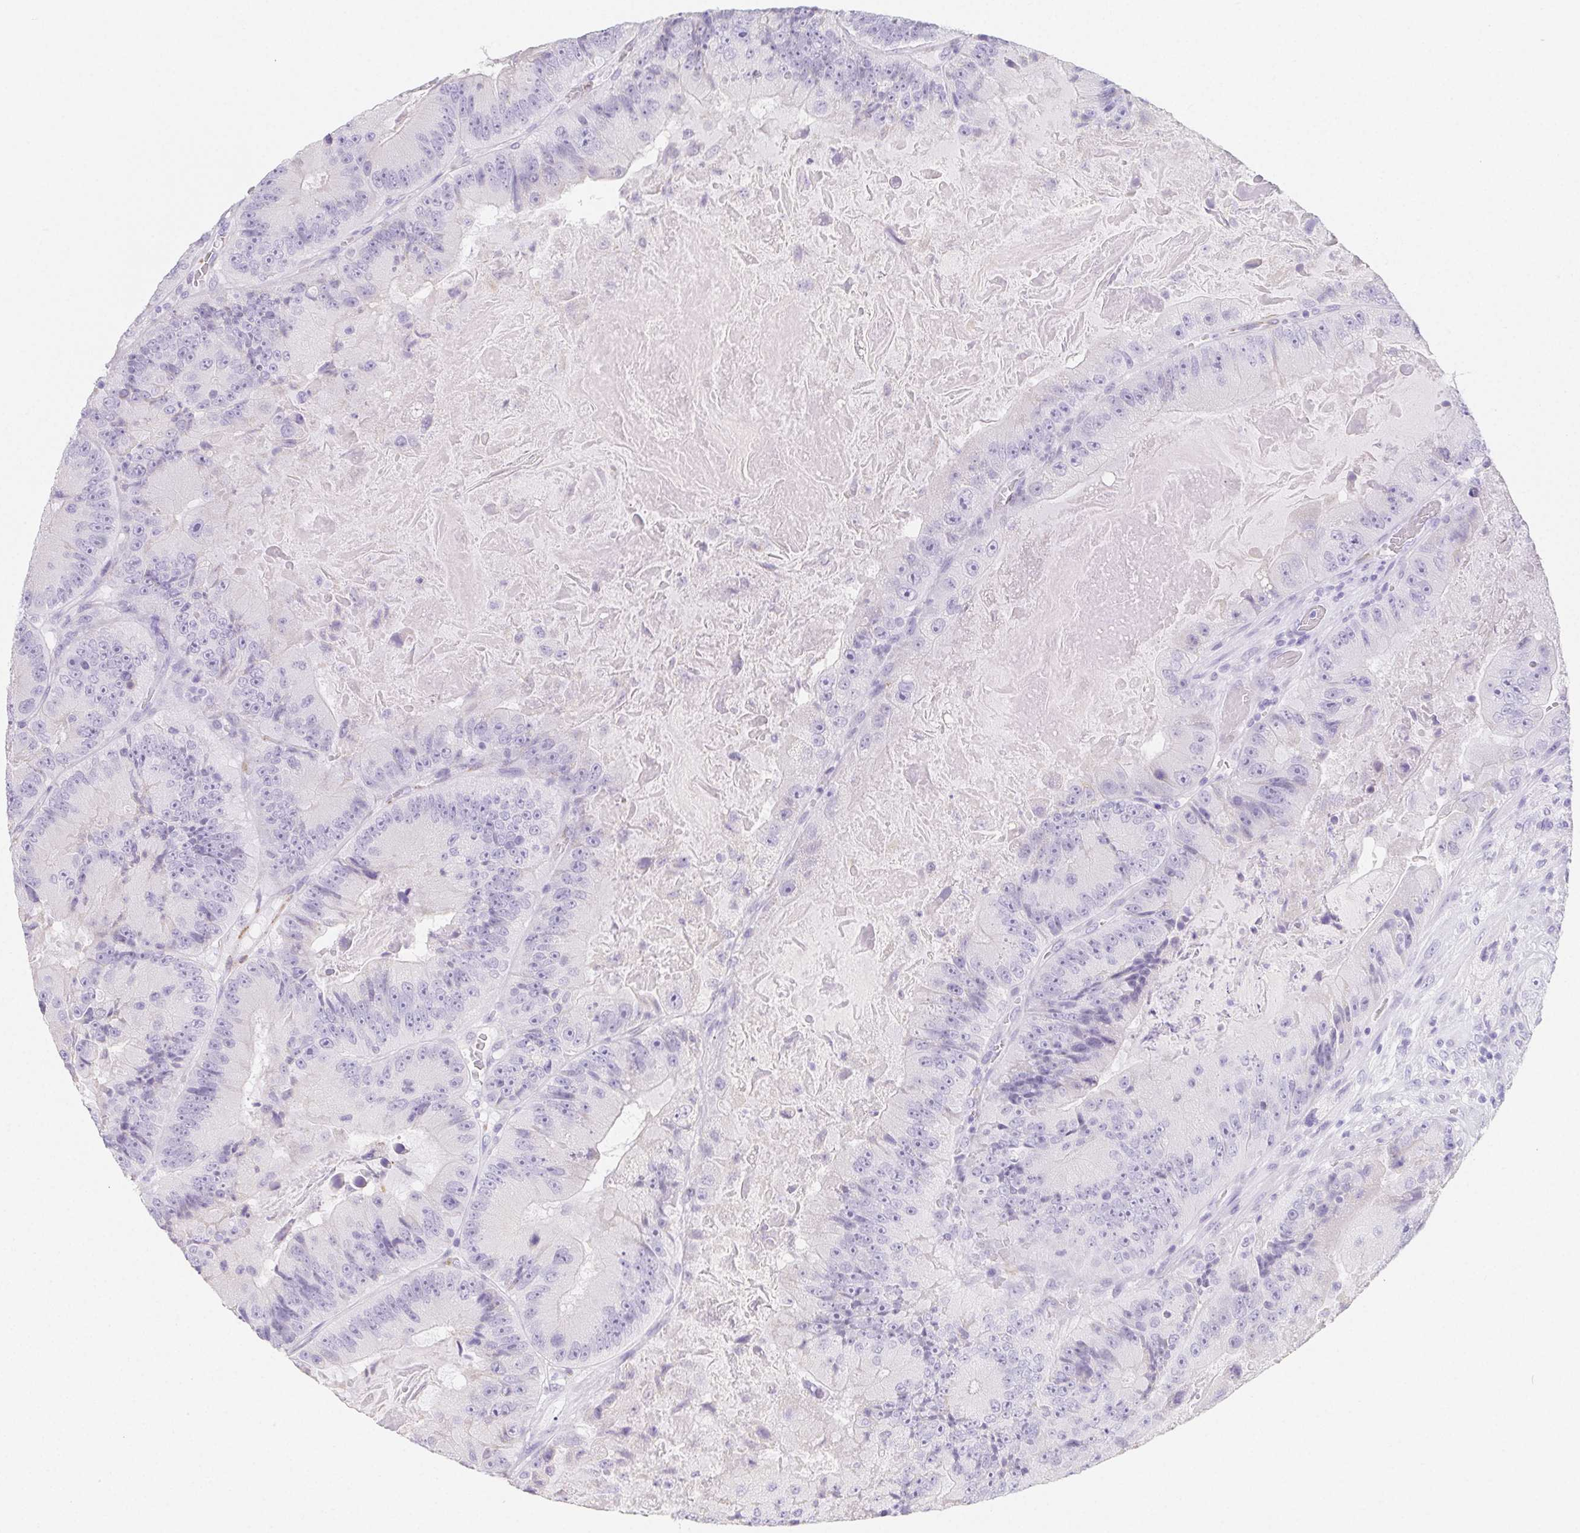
{"staining": {"intensity": "negative", "quantity": "none", "location": "none"}, "tissue": "colorectal cancer", "cell_type": "Tumor cells", "image_type": "cancer", "snomed": [{"axis": "morphology", "description": "Adenocarcinoma, NOS"}, {"axis": "topography", "description": "Colon"}], "caption": "This is an IHC photomicrograph of human colorectal cancer. There is no staining in tumor cells.", "gene": "HRC", "patient": {"sex": "female", "age": 86}}